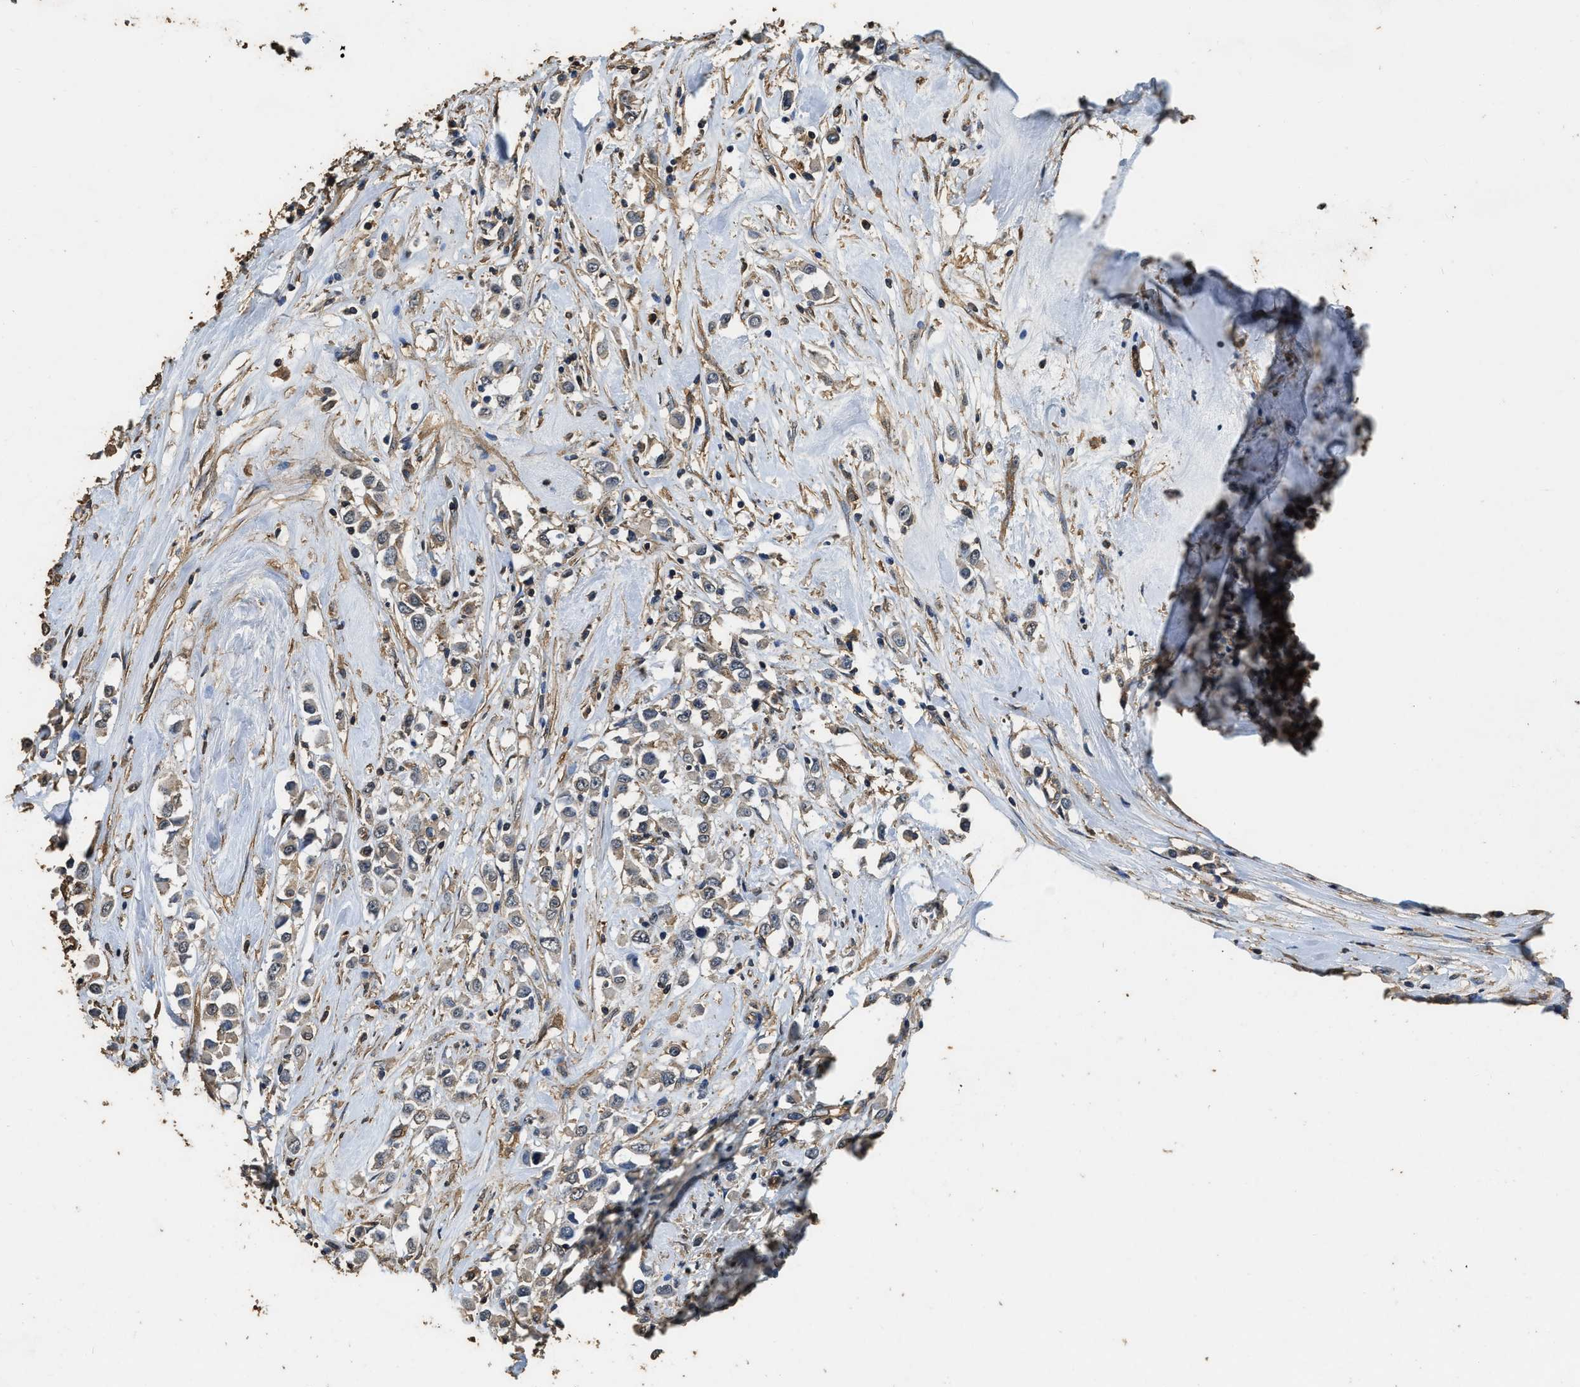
{"staining": {"intensity": "weak", "quantity": "<25%", "location": "cytoplasmic/membranous"}, "tissue": "breast cancer", "cell_type": "Tumor cells", "image_type": "cancer", "snomed": [{"axis": "morphology", "description": "Duct carcinoma"}, {"axis": "topography", "description": "Breast"}], "caption": "Micrograph shows no protein staining in tumor cells of breast cancer (infiltrating ductal carcinoma) tissue.", "gene": "MIB1", "patient": {"sex": "female", "age": 61}}